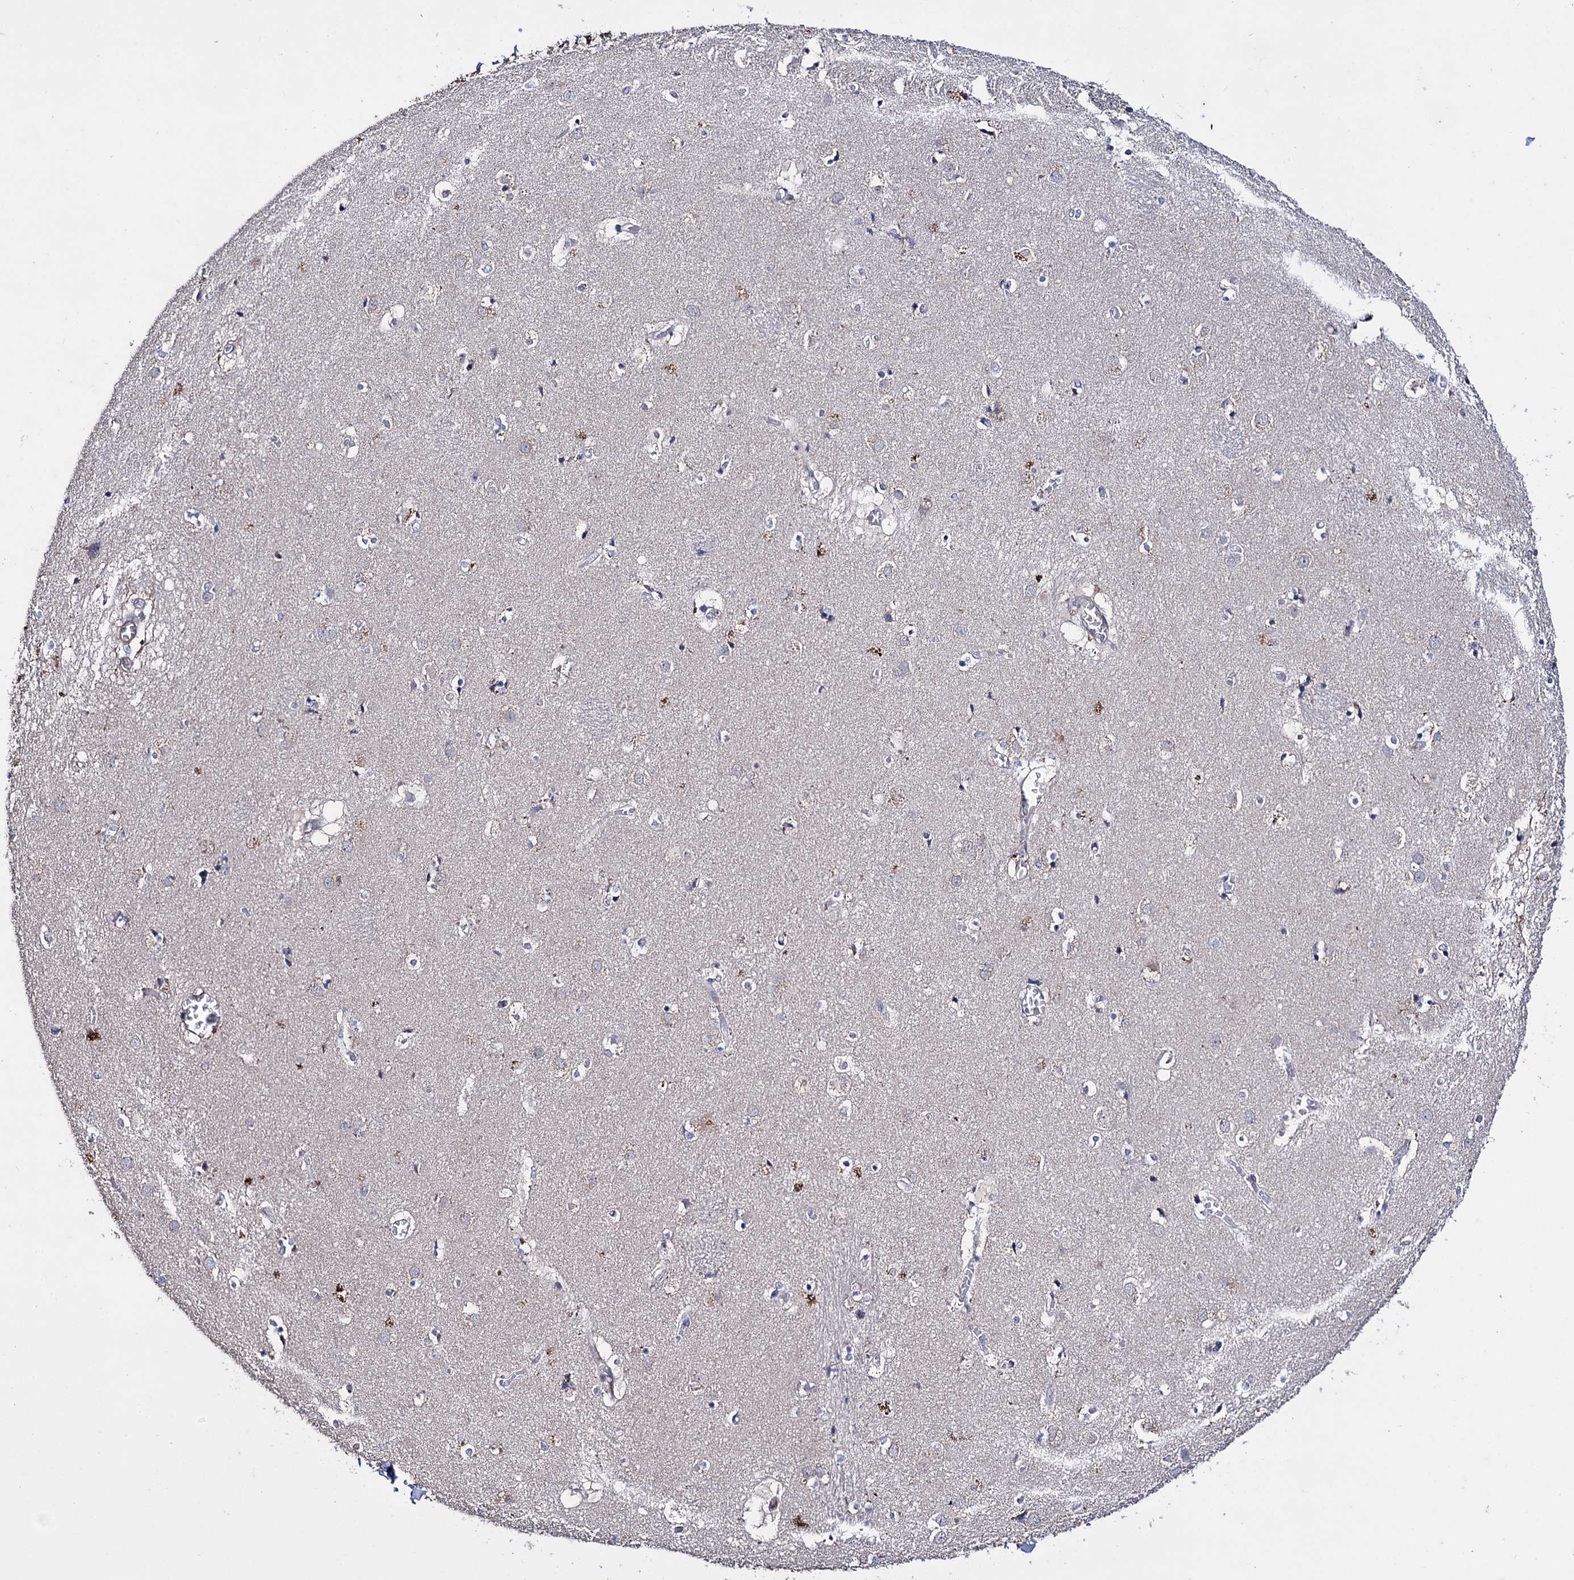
{"staining": {"intensity": "negative", "quantity": "none", "location": "none"}, "tissue": "caudate", "cell_type": "Glial cells", "image_type": "normal", "snomed": [{"axis": "morphology", "description": "Normal tissue, NOS"}, {"axis": "topography", "description": "Lateral ventricle wall"}], "caption": "An immunohistochemistry micrograph of benign caudate is shown. There is no staining in glial cells of caudate. The staining is performed using DAB (3,3'-diaminobenzidine) brown chromogen with nuclei counter-stained in using hematoxylin.", "gene": "CLPB", "patient": {"sex": "male", "age": 70}}